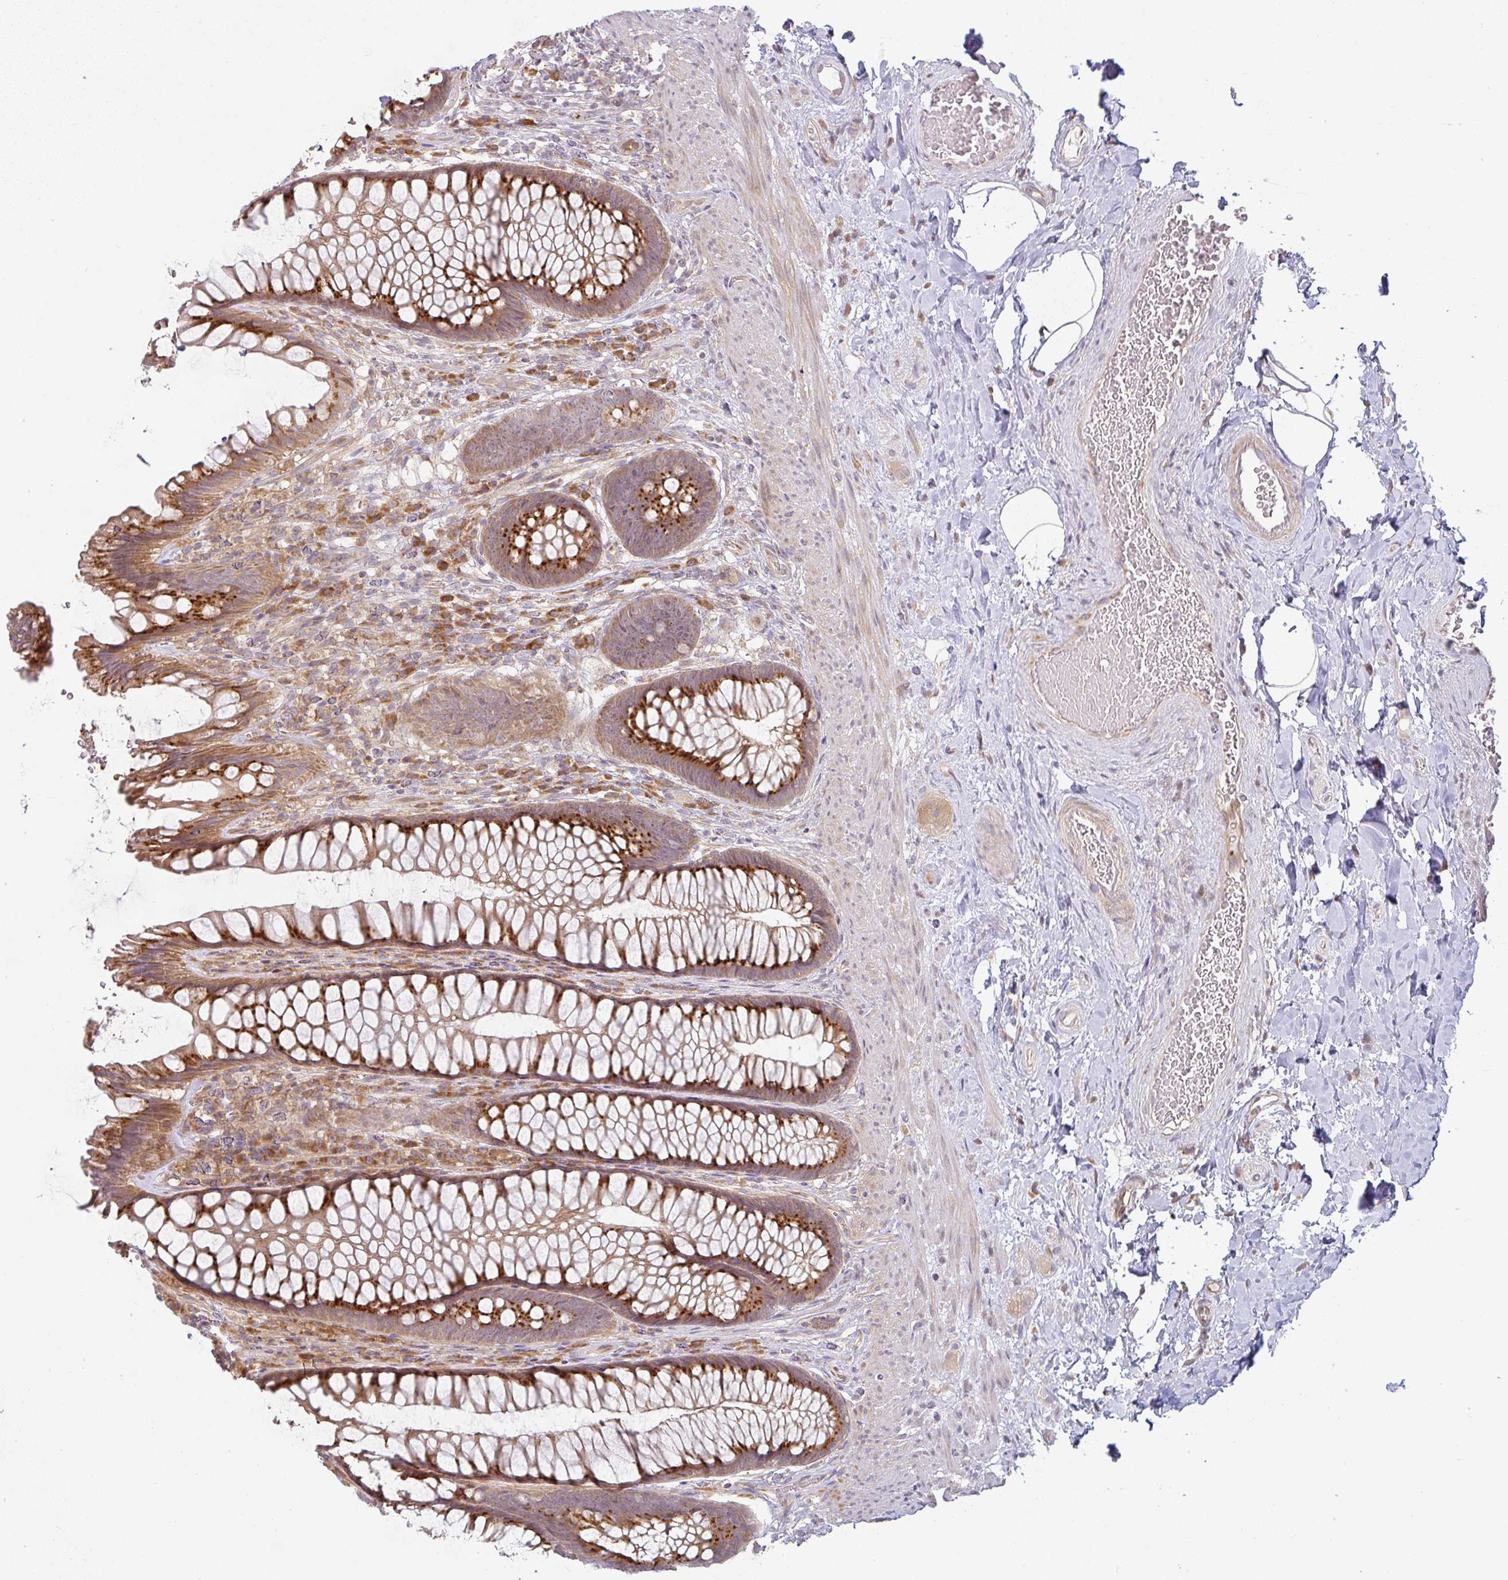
{"staining": {"intensity": "strong", "quantity": ">75%", "location": "cytoplasmic/membranous"}, "tissue": "rectum", "cell_type": "Glandular cells", "image_type": "normal", "snomed": [{"axis": "morphology", "description": "Normal tissue, NOS"}, {"axis": "topography", "description": "Rectum"}], "caption": "Rectum stained with DAB (3,3'-diaminobenzidine) immunohistochemistry (IHC) displays high levels of strong cytoplasmic/membranous positivity in about >75% of glandular cells. The protein is stained brown, and the nuclei are stained in blue (DAB IHC with brightfield microscopy, high magnification).", "gene": "MOB1A", "patient": {"sex": "male", "age": 53}}